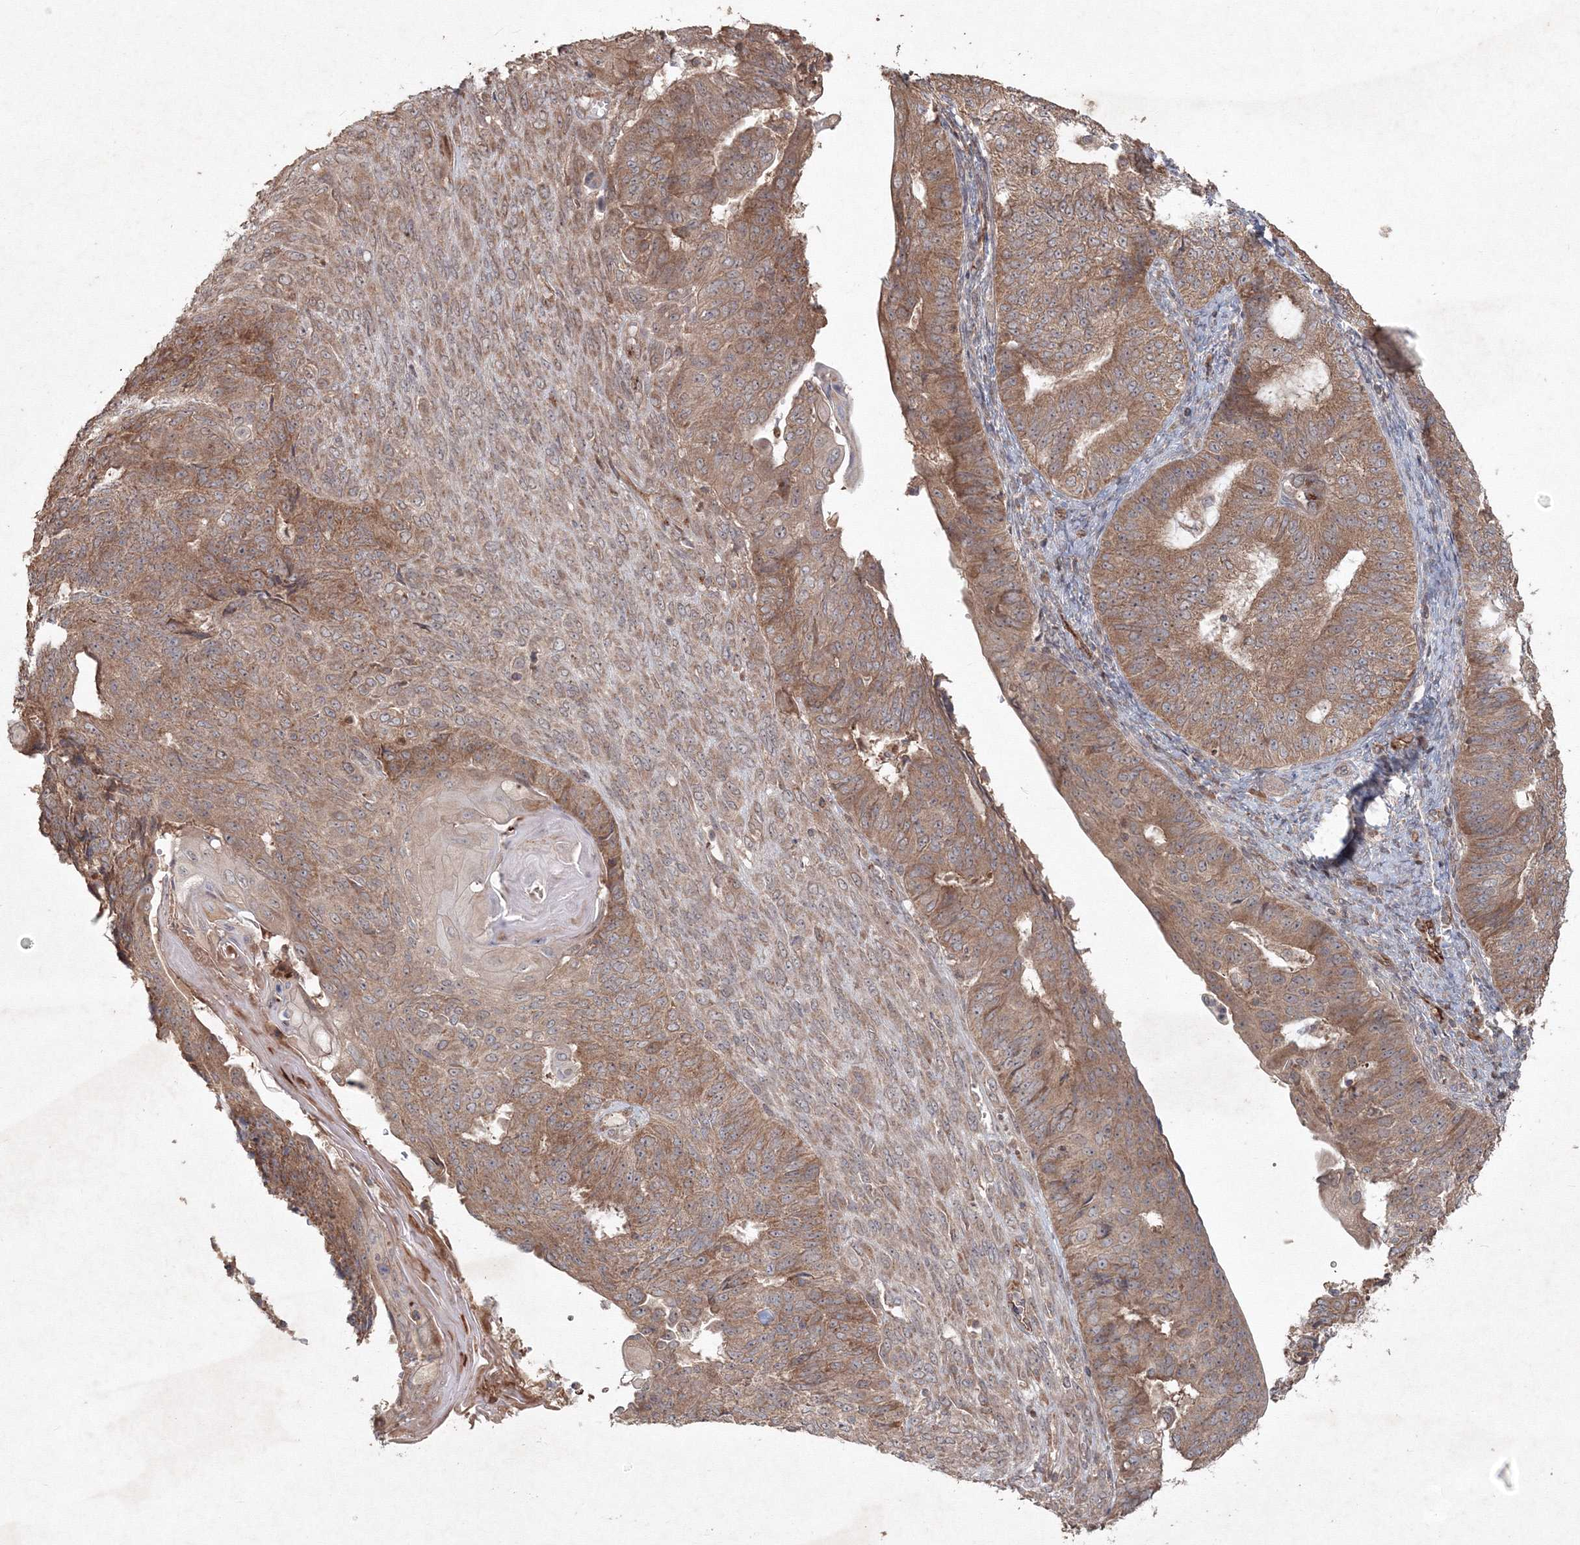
{"staining": {"intensity": "moderate", "quantity": ">75%", "location": "cytoplasmic/membranous"}, "tissue": "endometrial cancer", "cell_type": "Tumor cells", "image_type": "cancer", "snomed": [{"axis": "morphology", "description": "Adenocarcinoma, NOS"}, {"axis": "topography", "description": "Endometrium"}], "caption": "Endometrial cancer (adenocarcinoma) stained with IHC demonstrates moderate cytoplasmic/membranous staining in about >75% of tumor cells.", "gene": "ANAPC16", "patient": {"sex": "female", "age": 32}}